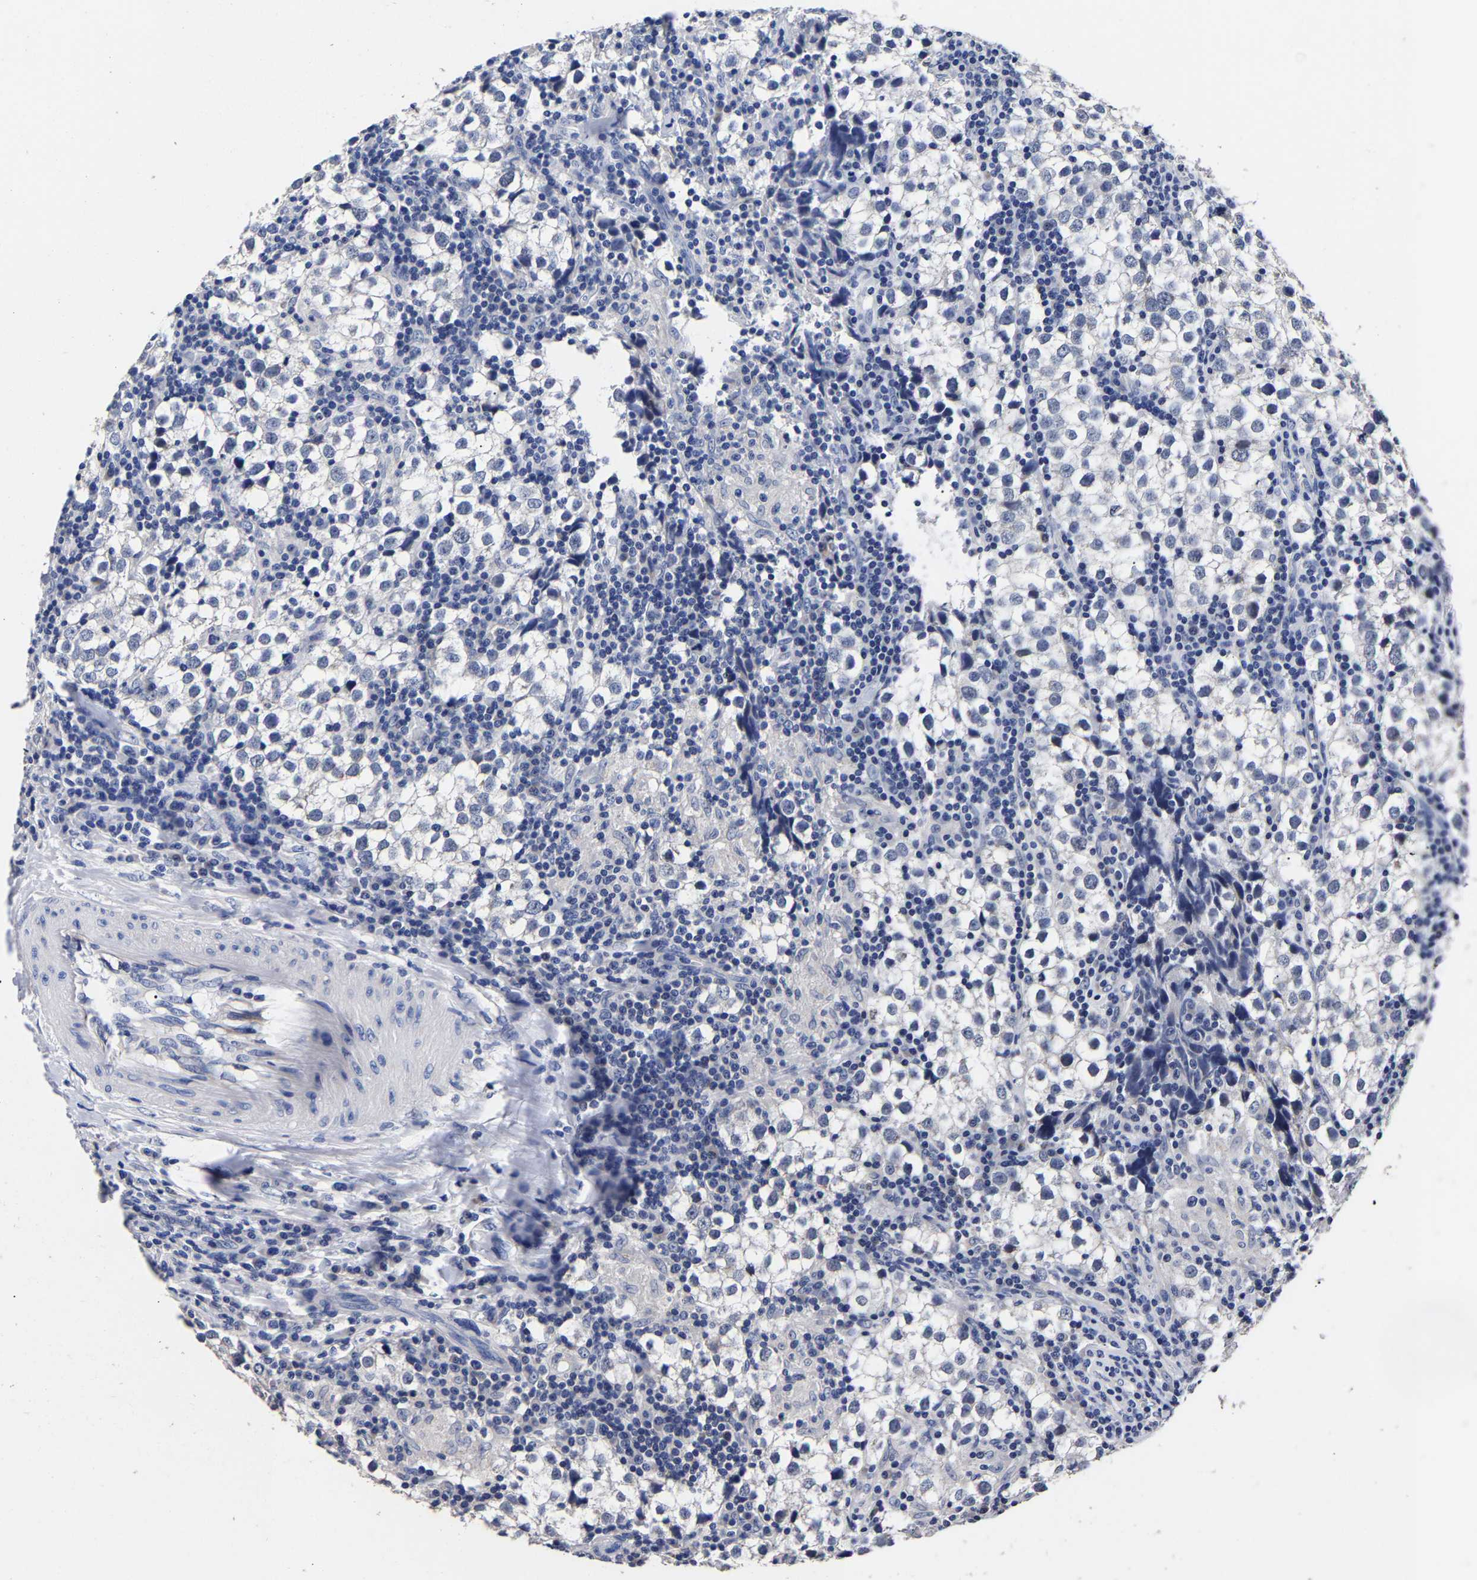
{"staining": {"intensity": "negative", "quantity": "none", "location": "none"}, "tissue": "testis cancer", "cell_type": "Tumor cells", "image_type": "cancer", "snomed": [{"axis": "morphology", "description": "Seminoma, NOS"}, {"axis": "morphology", "description": "Carcinoma, Embryonal, NOS"}, {"axis": "topography", "description": "Testis"}], "caption": "Immunohistochemistry (IHC) image of neoplastic tissue: testis cancer (seminoma) stained with DAB (3,3'-diaminobenzidine) reveals no significant protein staining in tumor cells.", "gene": "AKAP4", "patient": {"sex": "male", "age": 36}}